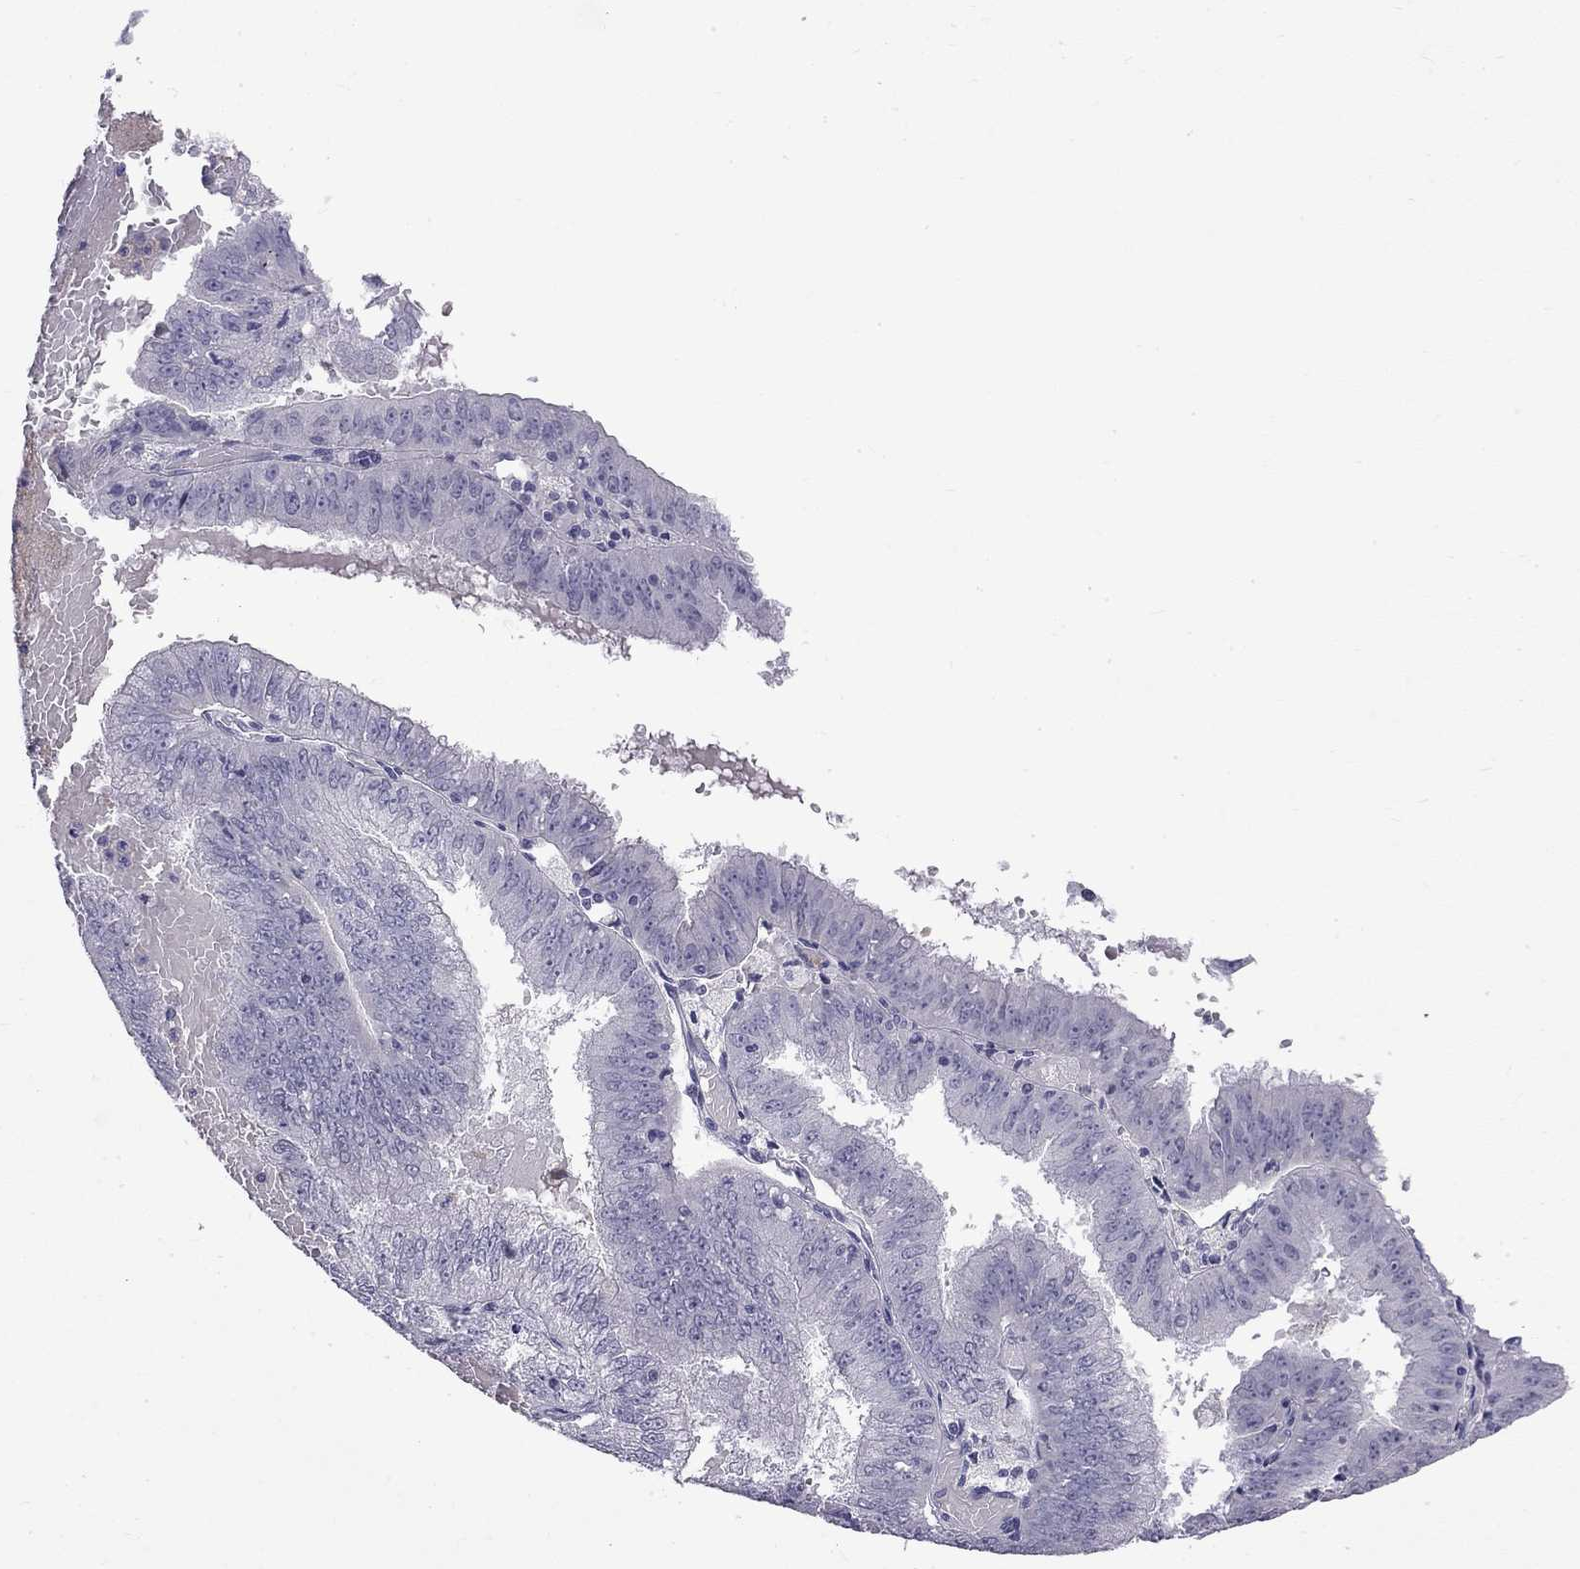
{"staining": {"intensity": "negative", "quantity": "none", "location": "none"}, "tissue": "endometrial cancer", "cell_type": "Tumor cells", "image_type": "cancer", "snomed": [{"axis": "morphology", "description": "Adenocarcinoma, NOS"}, {"axis": "topography", "description": "Endometrium"}], "caption": "Human endometrial adenocarcinoma stained for a protein using IHC displays no expression in tumor cells.", "gene": "RTL9", "patient": {"sex": "female", "age": 66}}